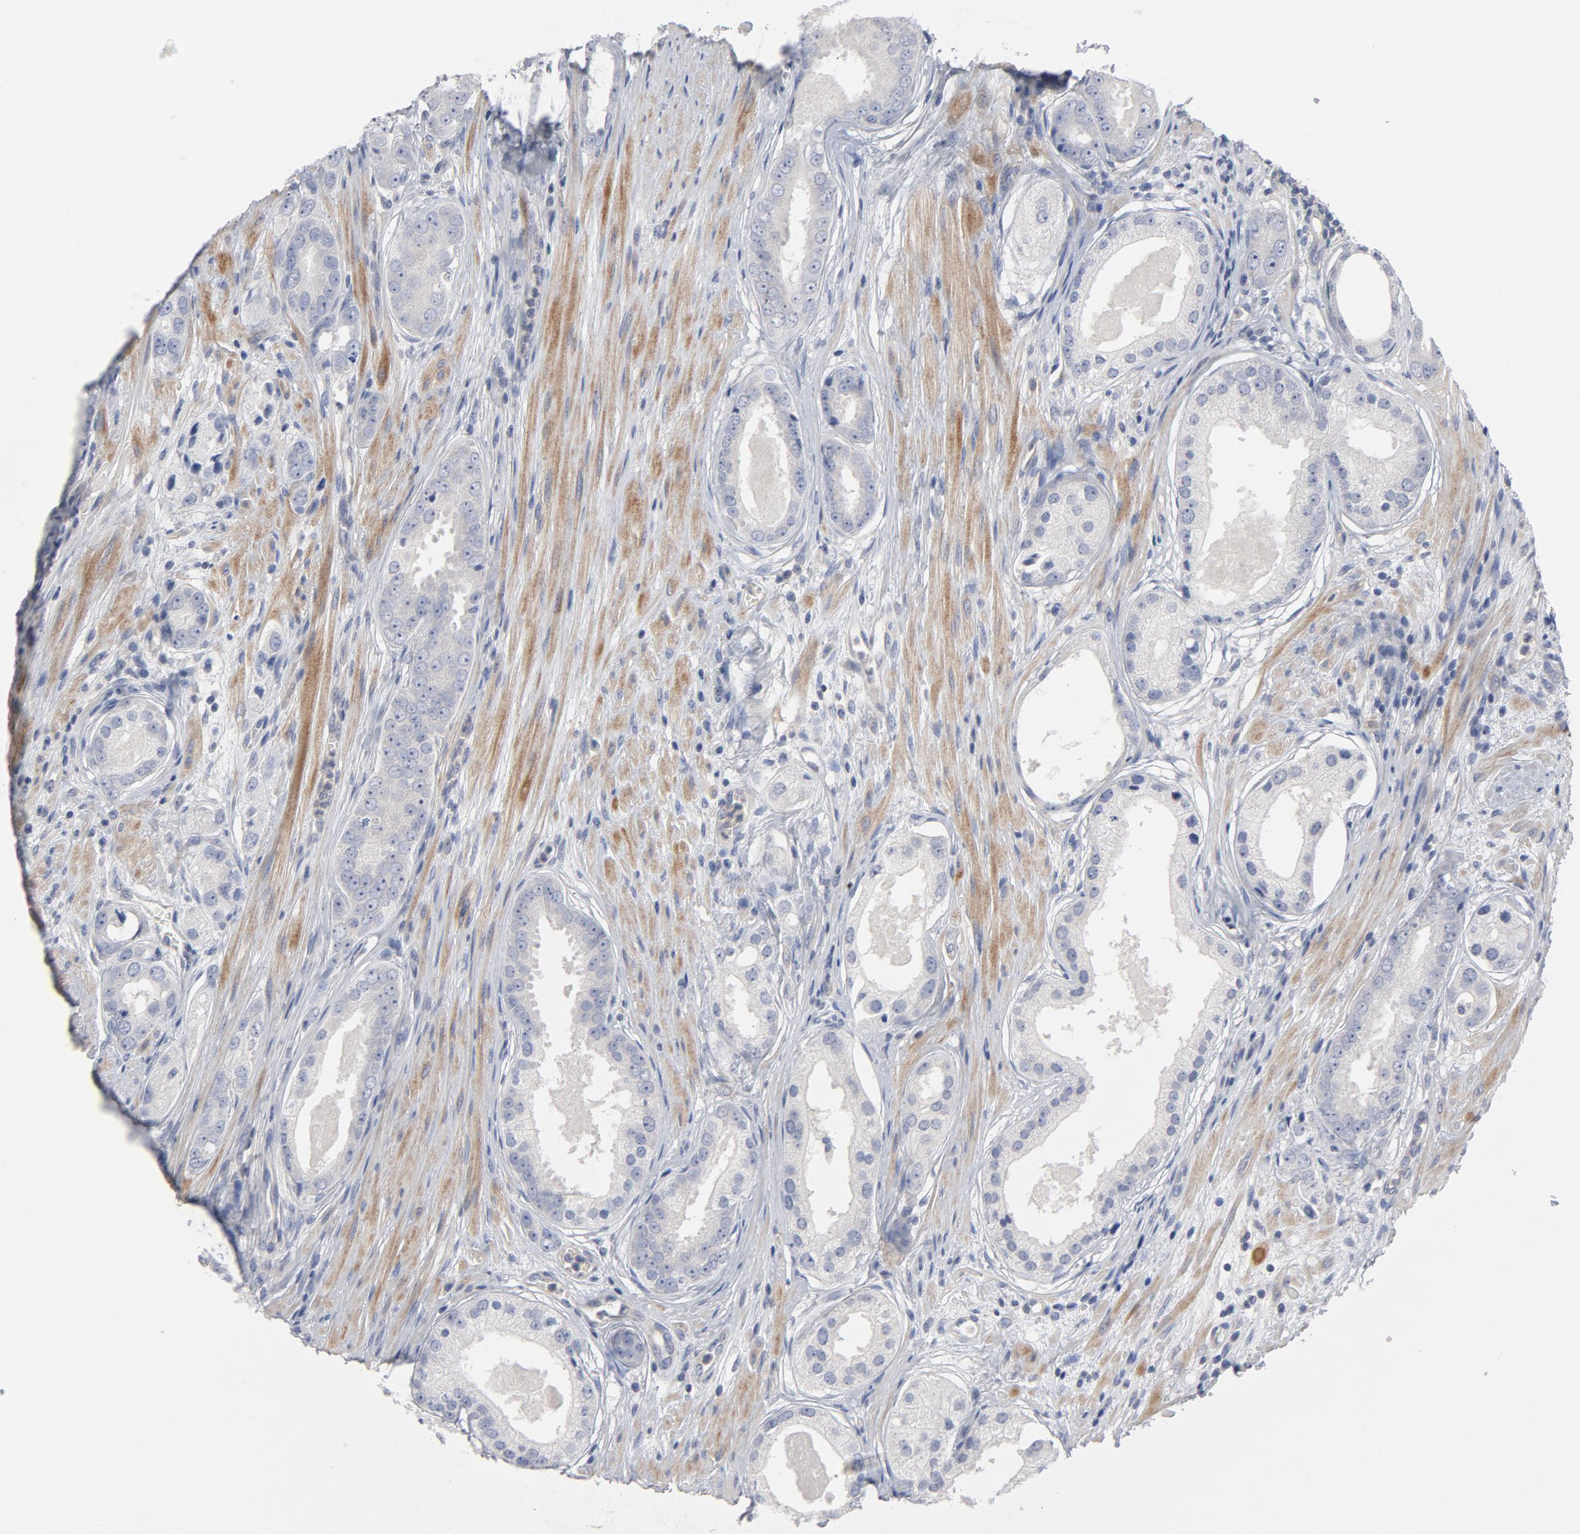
{"staining": {"intensity": "negative", "quantity": "none", "location": "none"}, "tissue": "prostate cancer", "cell_type": "Tumor cells", "image_type": "cancer", "snomed": [{"axis": "morphology", "description": "Adenocarcinoma, Medium grade"}, {"axis": "topography", "description": "Prostate"}], "caption": "This is a image of immunohistochemistry staining of prostate medium-grade adenocarcinoma, which shows no expression in tumor cells. The staining was performed using DAB to visualize the protein expression in brown, while the nuclei were stained in blue with hematoxylin (Magnification: 20x).", "gene": "ROCK1", "patient": {"sex": "male", "age": 53}}